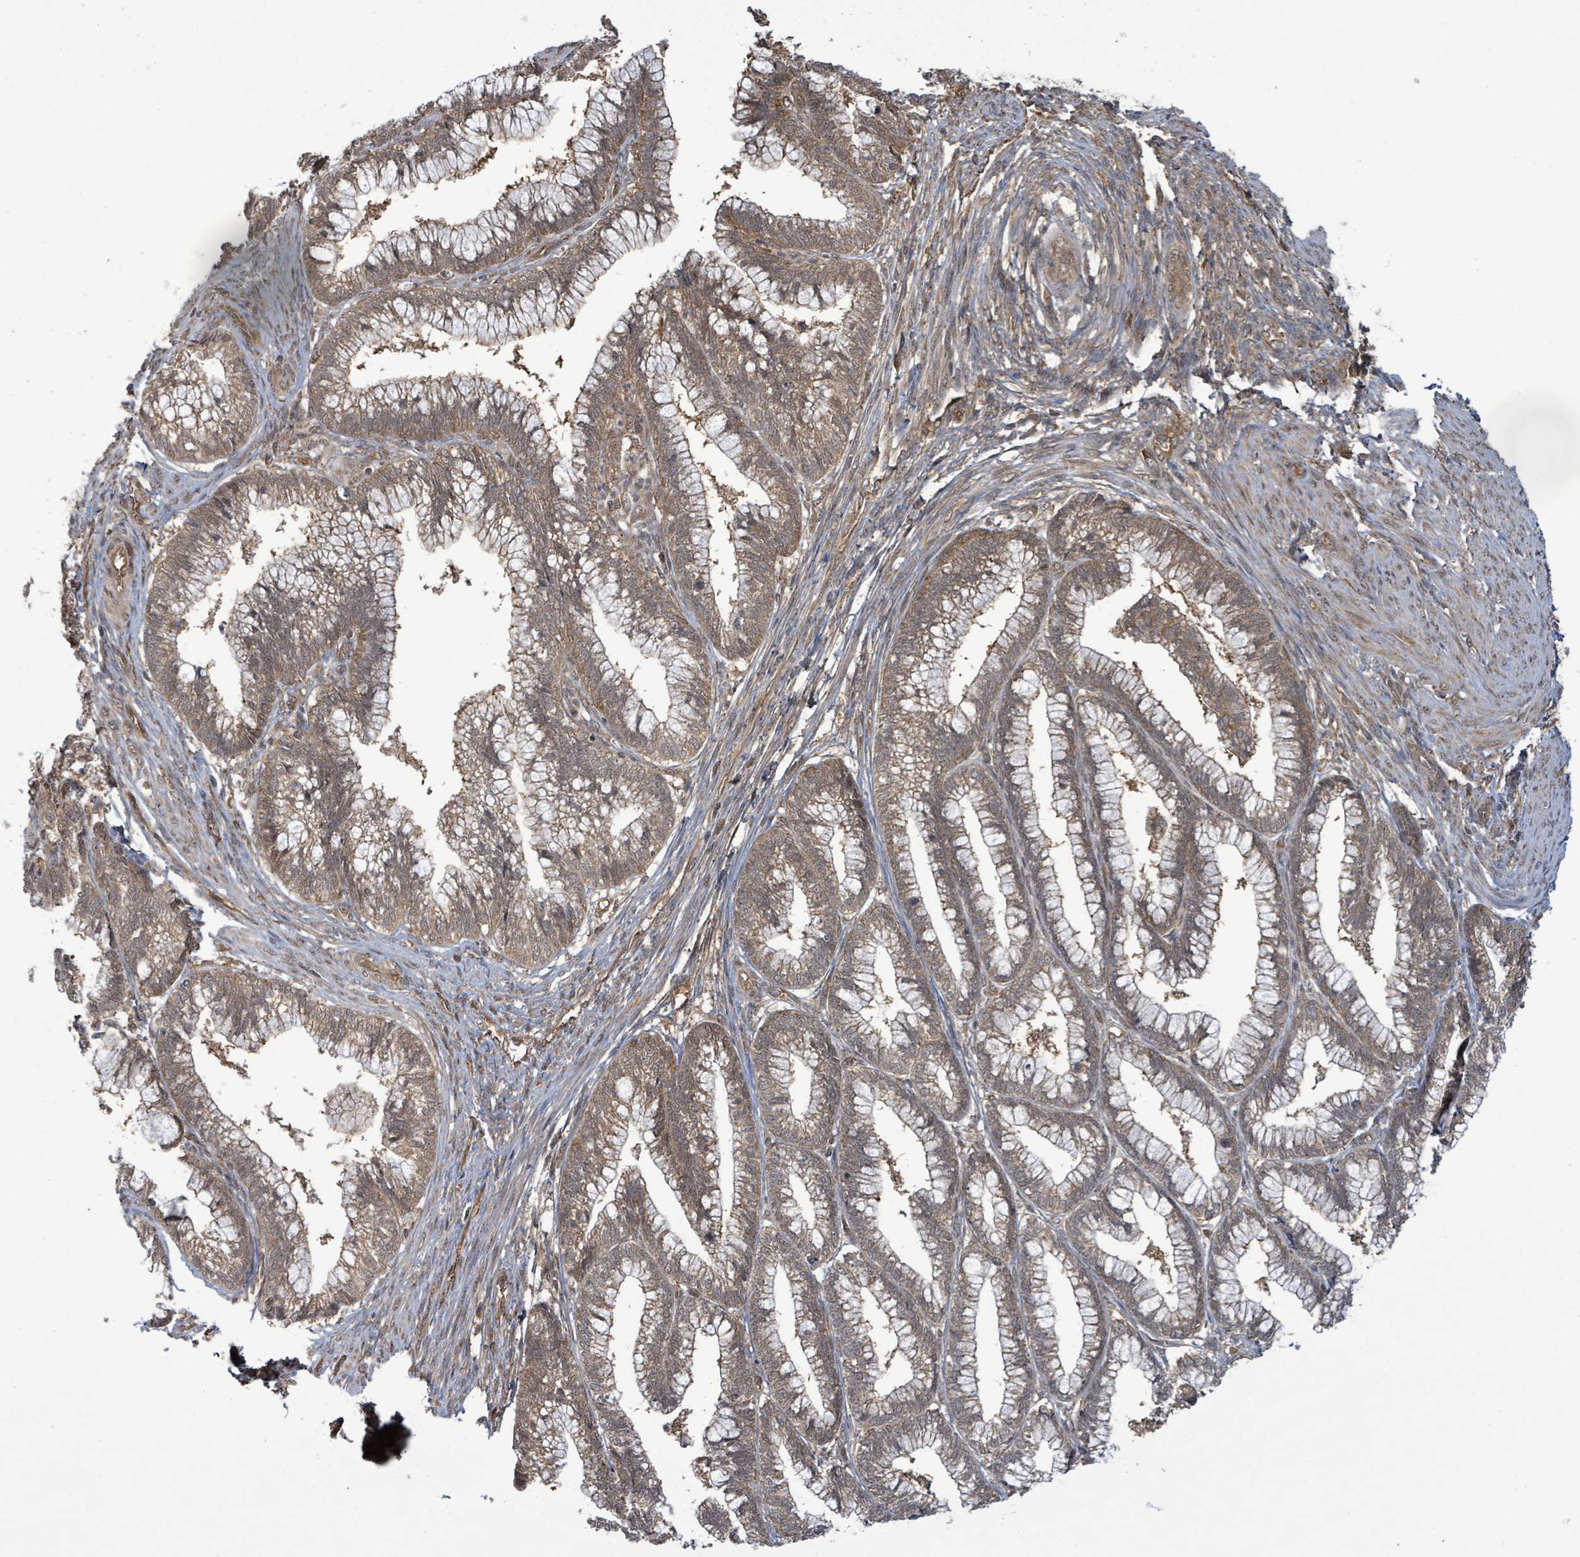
{"staining": {"intensity": "moderate", "quantity": ">75%", "location": "cytoplasmic/membranous"}, "tissue": "cervical cancer", "cell_type": "Tumor cells", "image_type": "cancer", "snomed": [{"axis": "morphology", "description": "Adenocarcinoma, NOS"}, {"axis": "topography", "description": "Cervix"}], "caption": "Protein expression analysis of human cervical cancer reveals moderate cytoplasmic/membranous expression in about >75% of tumor cells. (brown staining indicates protein expression, while blue staining denotes nuclei).", "gene": "KLC1", "patient": {"sex": "female", "age": 44}}